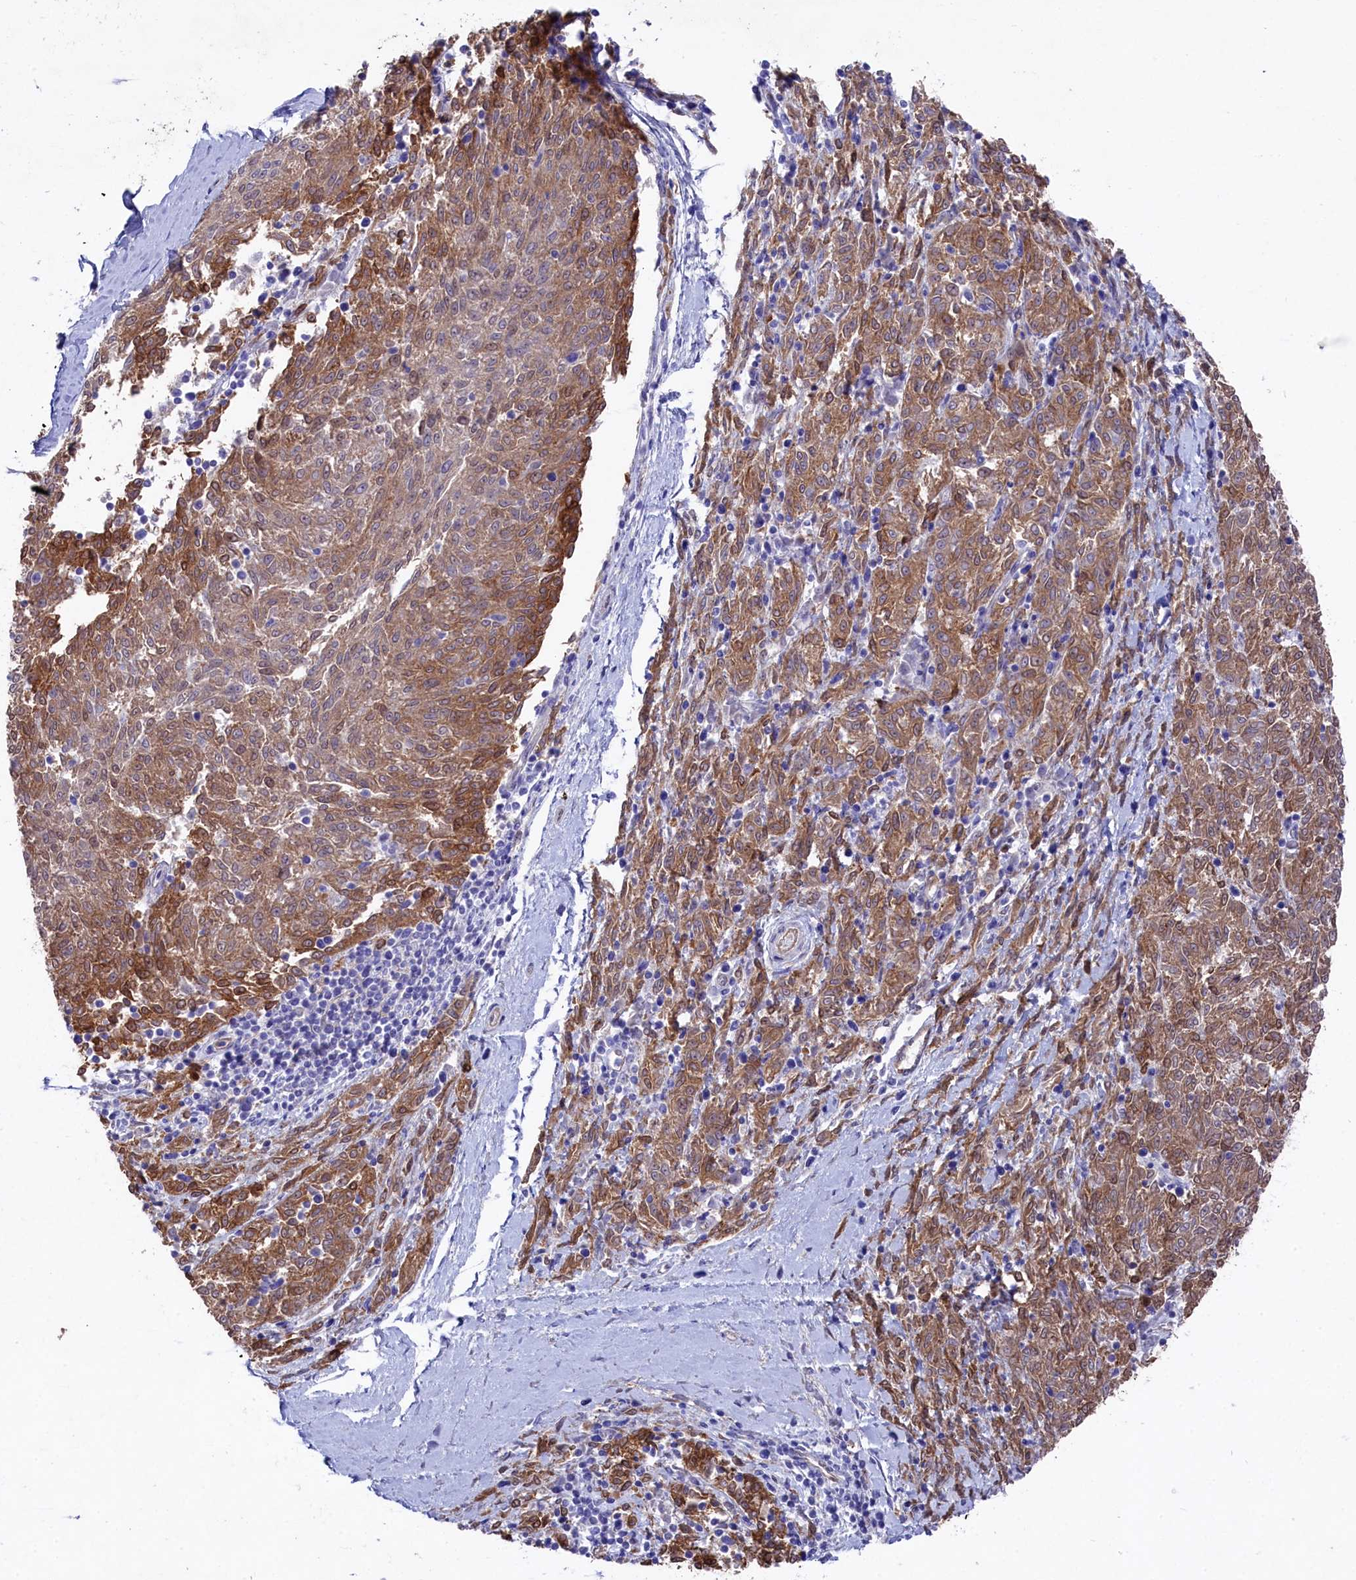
{"staining": {"intensity": "strong", "quantity": "25%-75%", "location": "cytoplasmic/membranous"}, "tissue": "melanoma", "cell_type": "Tumor cells", "image_type": "cancer", "snomed": [{"axis": "morphology", "description": "Malignant melanoma, NOS"}, {"axis": "topography", "description": "Skin"}], "caption": "Strong cytoplasmic/membranous staining is appreciated in approximately 25%-75% of tumor cells in malignant melanoma. (DAB (3,3'-diaminobenzidine) IHC with brightfield microscopy, high magnification).", "gene": "LHFPL4", "patient": {"sex": "female", "age": 72}}